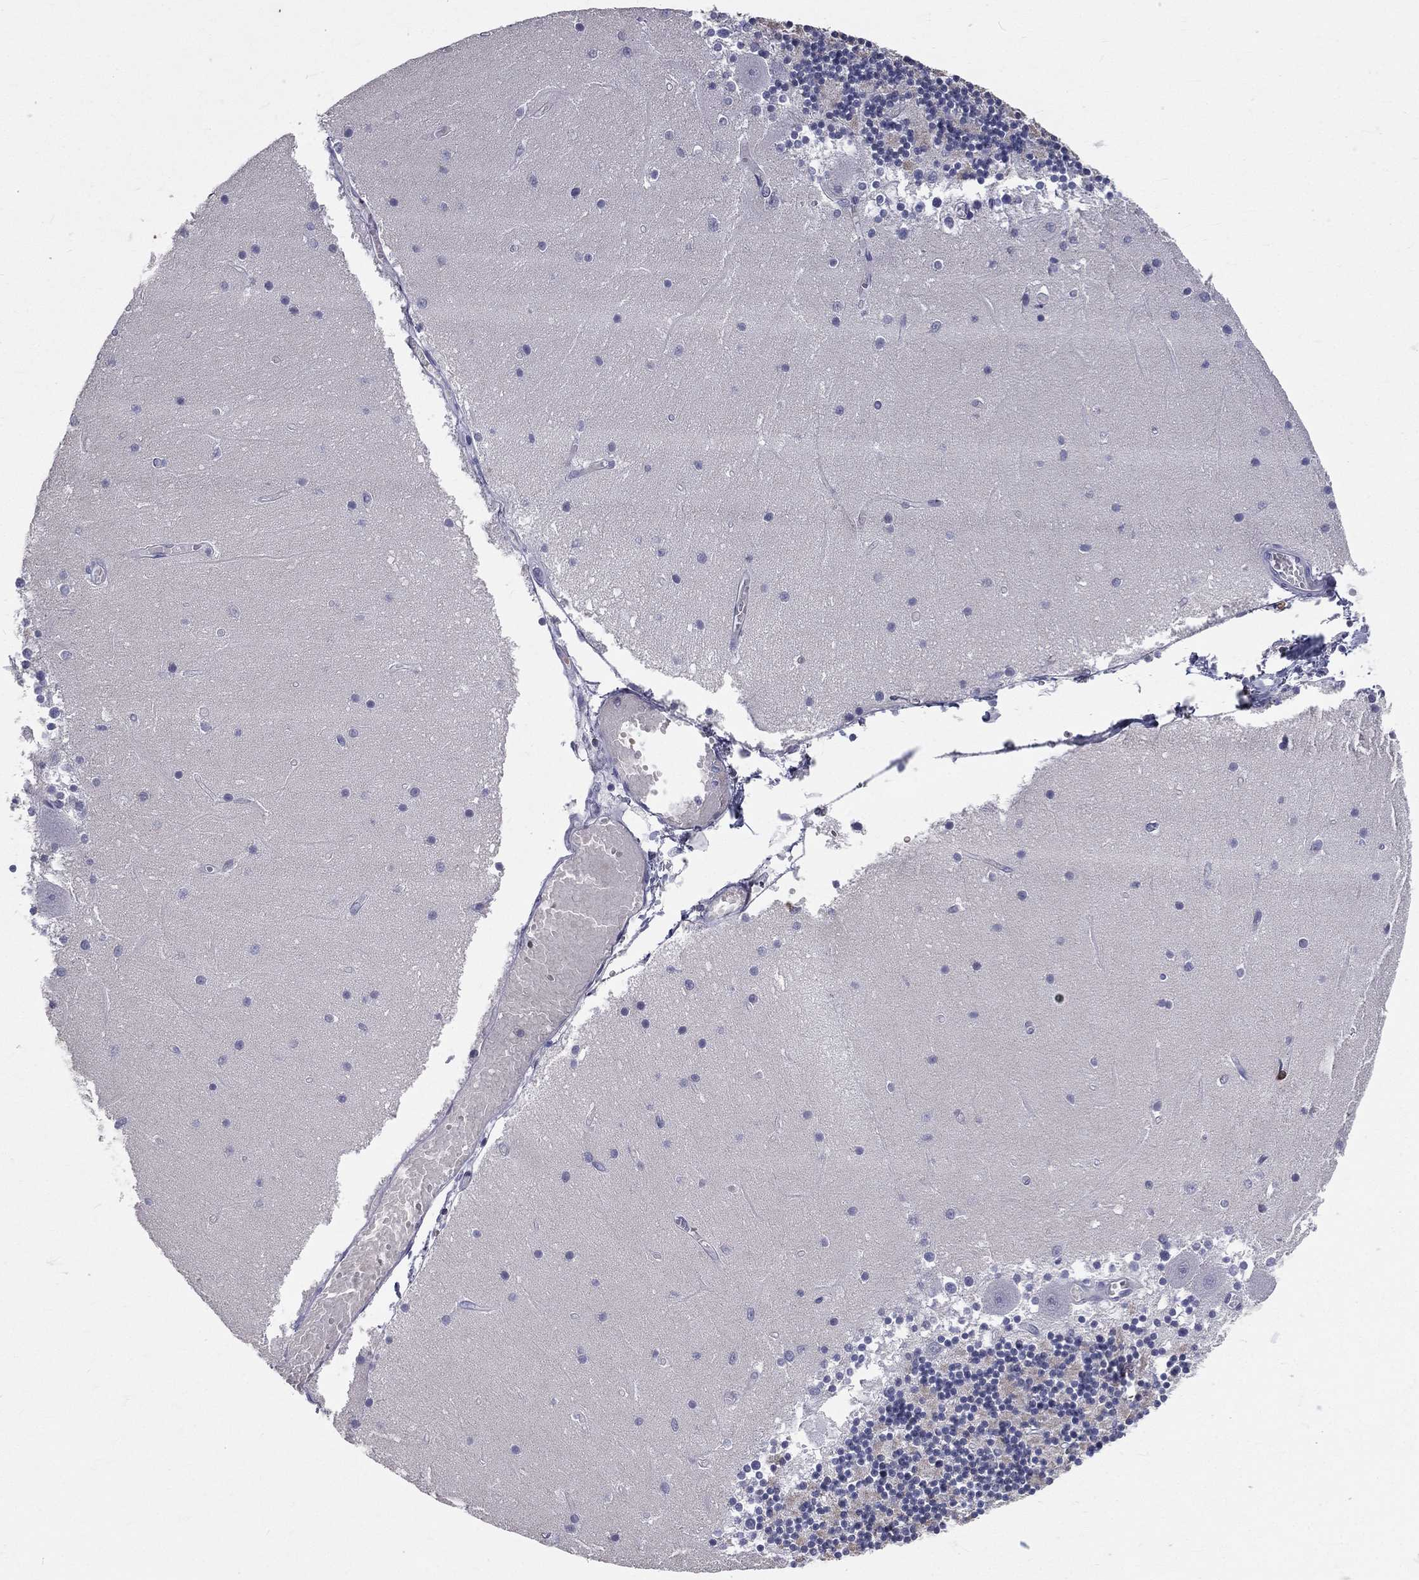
{"staining": {"intensity": "negative", "quantity": "none", "location": "none"}, "tissue": "cerebellum", "cell_type": "Cells in granular layer", "image_type": "normal", "snomed": [{"axis": "morphology", "description": "Normal tissue, NOS"}, {"axis": "topography", "description": "Cerebellum"}], "caption": "Immunohistochemical staining of unremarkable cerebellum reveals no significant positivity in cells in granular layer. (Immunohistochemistry (ihc), brightfield microscopy, high magnification).", "gene": "CTSW", "patient": {"sex": "female", "age": 28}}